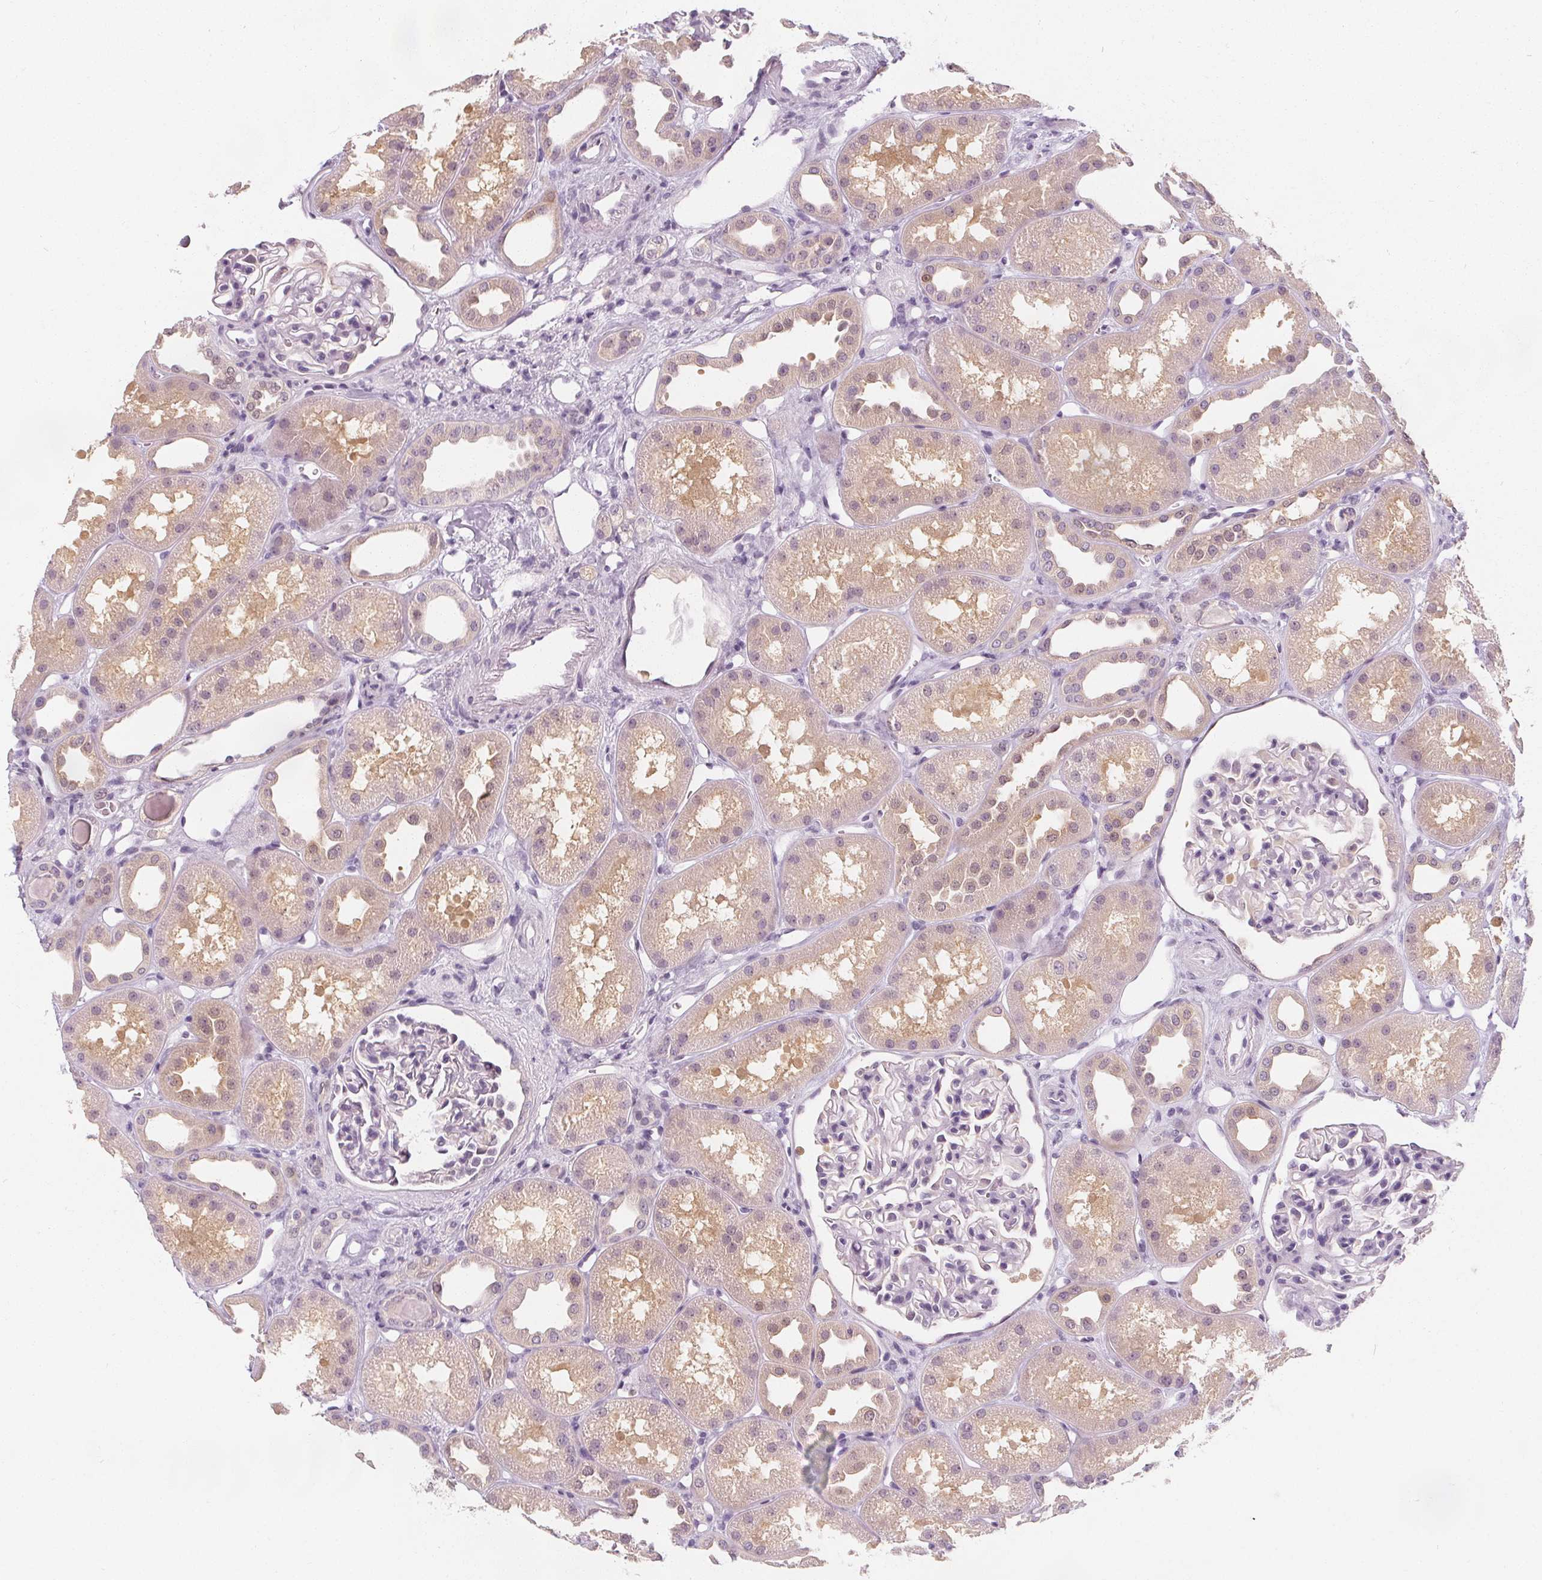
{"staining": {"intensity": "negative", "quantity": "none", "location": "none"}, "tissue": "kidney", "cell_type": "Cells in glomeruli", "image_type": "normal", "snomed": [{"axis": "morphology", "description": "Normal tissue, NOS"}, {"axis": "topography", "description": "Kidney"}], "caption": "Image shows no protein expression in cells in glomeruli of unremarkable kidney. (DAB immunohistochemistry with hematoxylin counter stain).", "gene": "UGP2", "patient": {"sex": "male", "age": 61}}